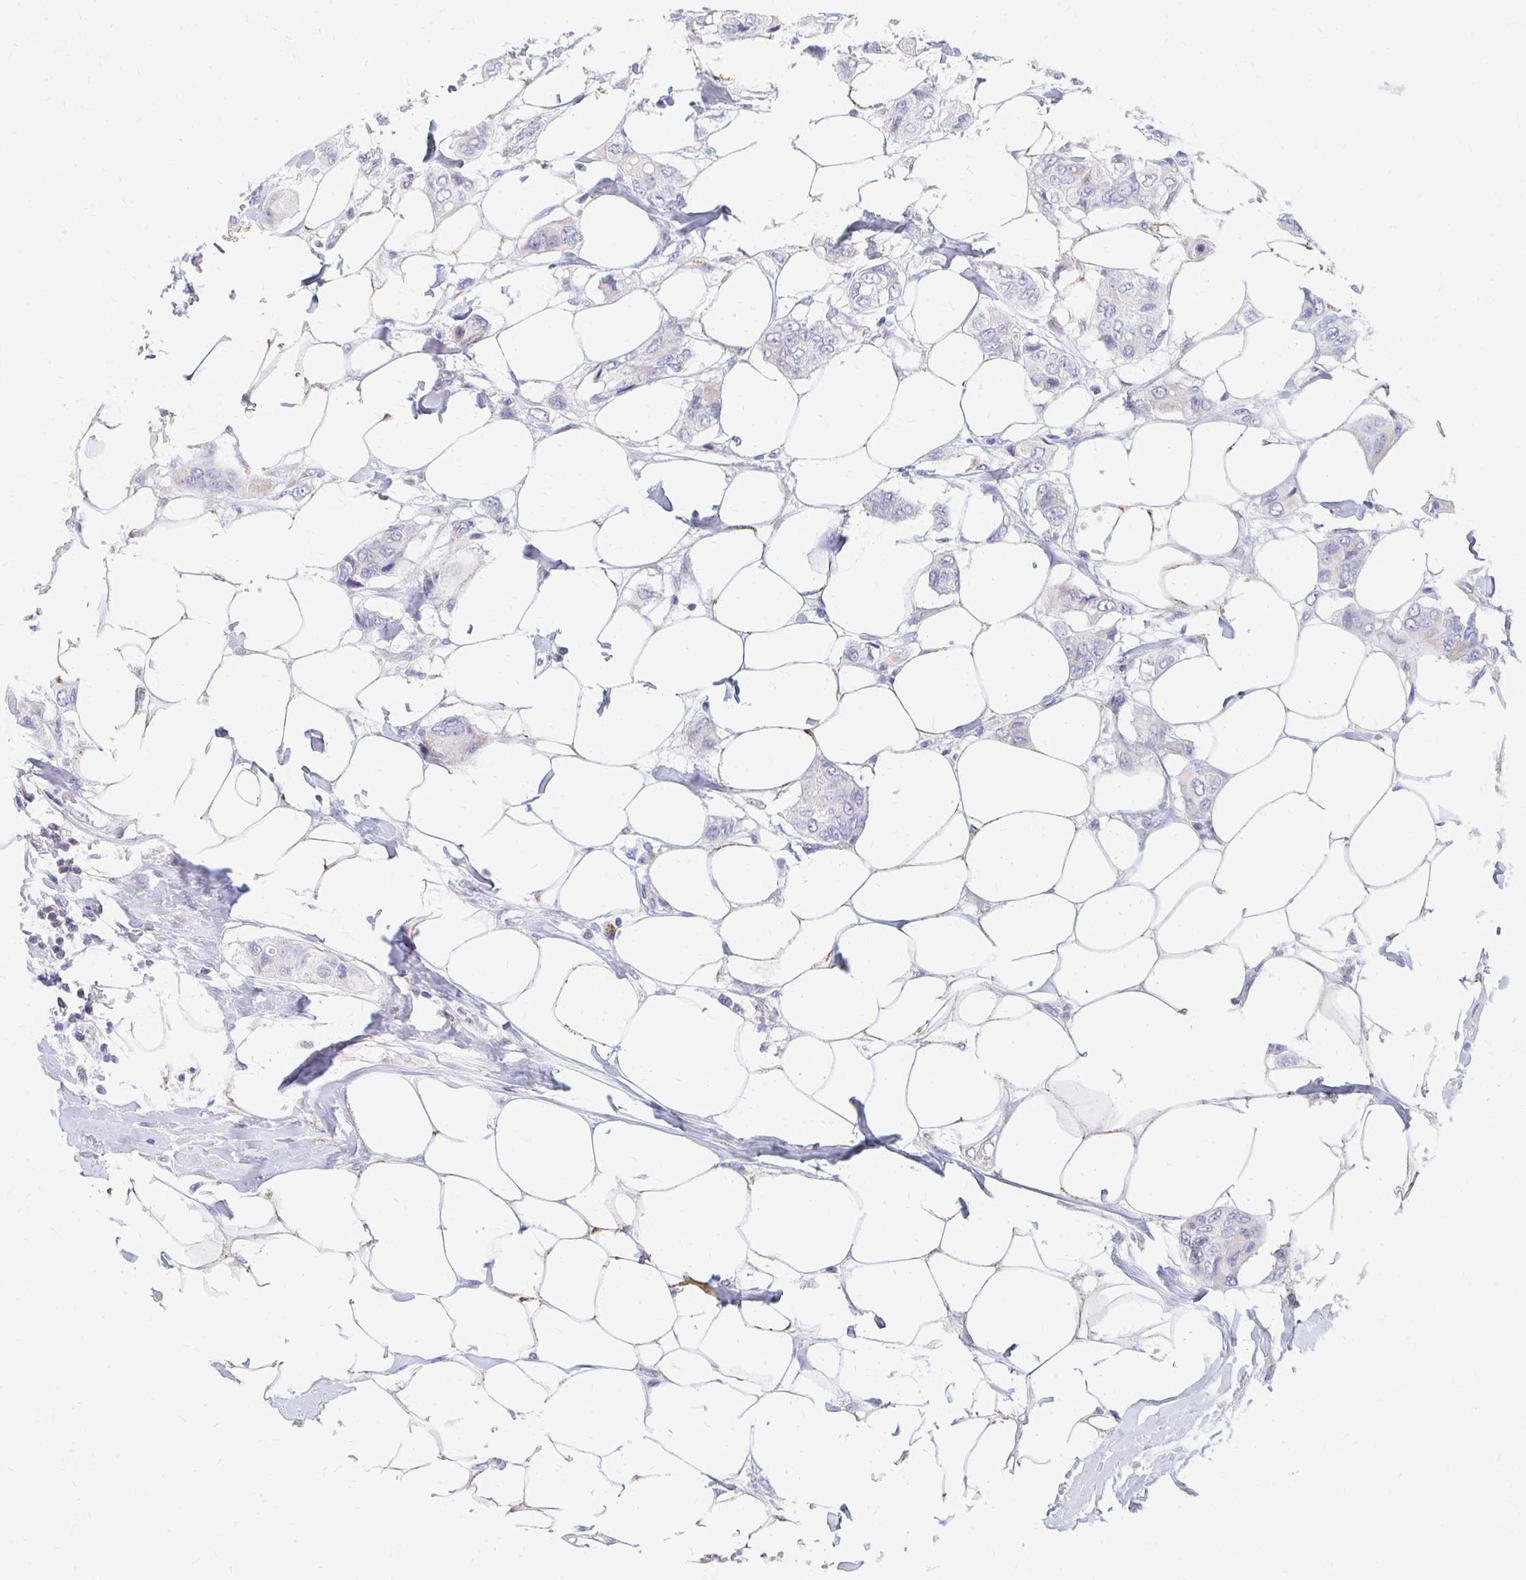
{"staining": {"intensity": "negative", "quantity": "none", "location": "none"}, "tissue": "breast cancer", "cell_type": "Tumor cells", "image_type": "cancer", "snomed": [{"axis": "morphology", "description": "Lobular carcinoma"}, {"axis": "topography", "description": "Breast"}], "caption": "IHC of human lobular carcinoma (breast) demonstrates no staining in tumor cells.", "gene": "OR10V1", "patient": {"sex": "female", "age": 51}}